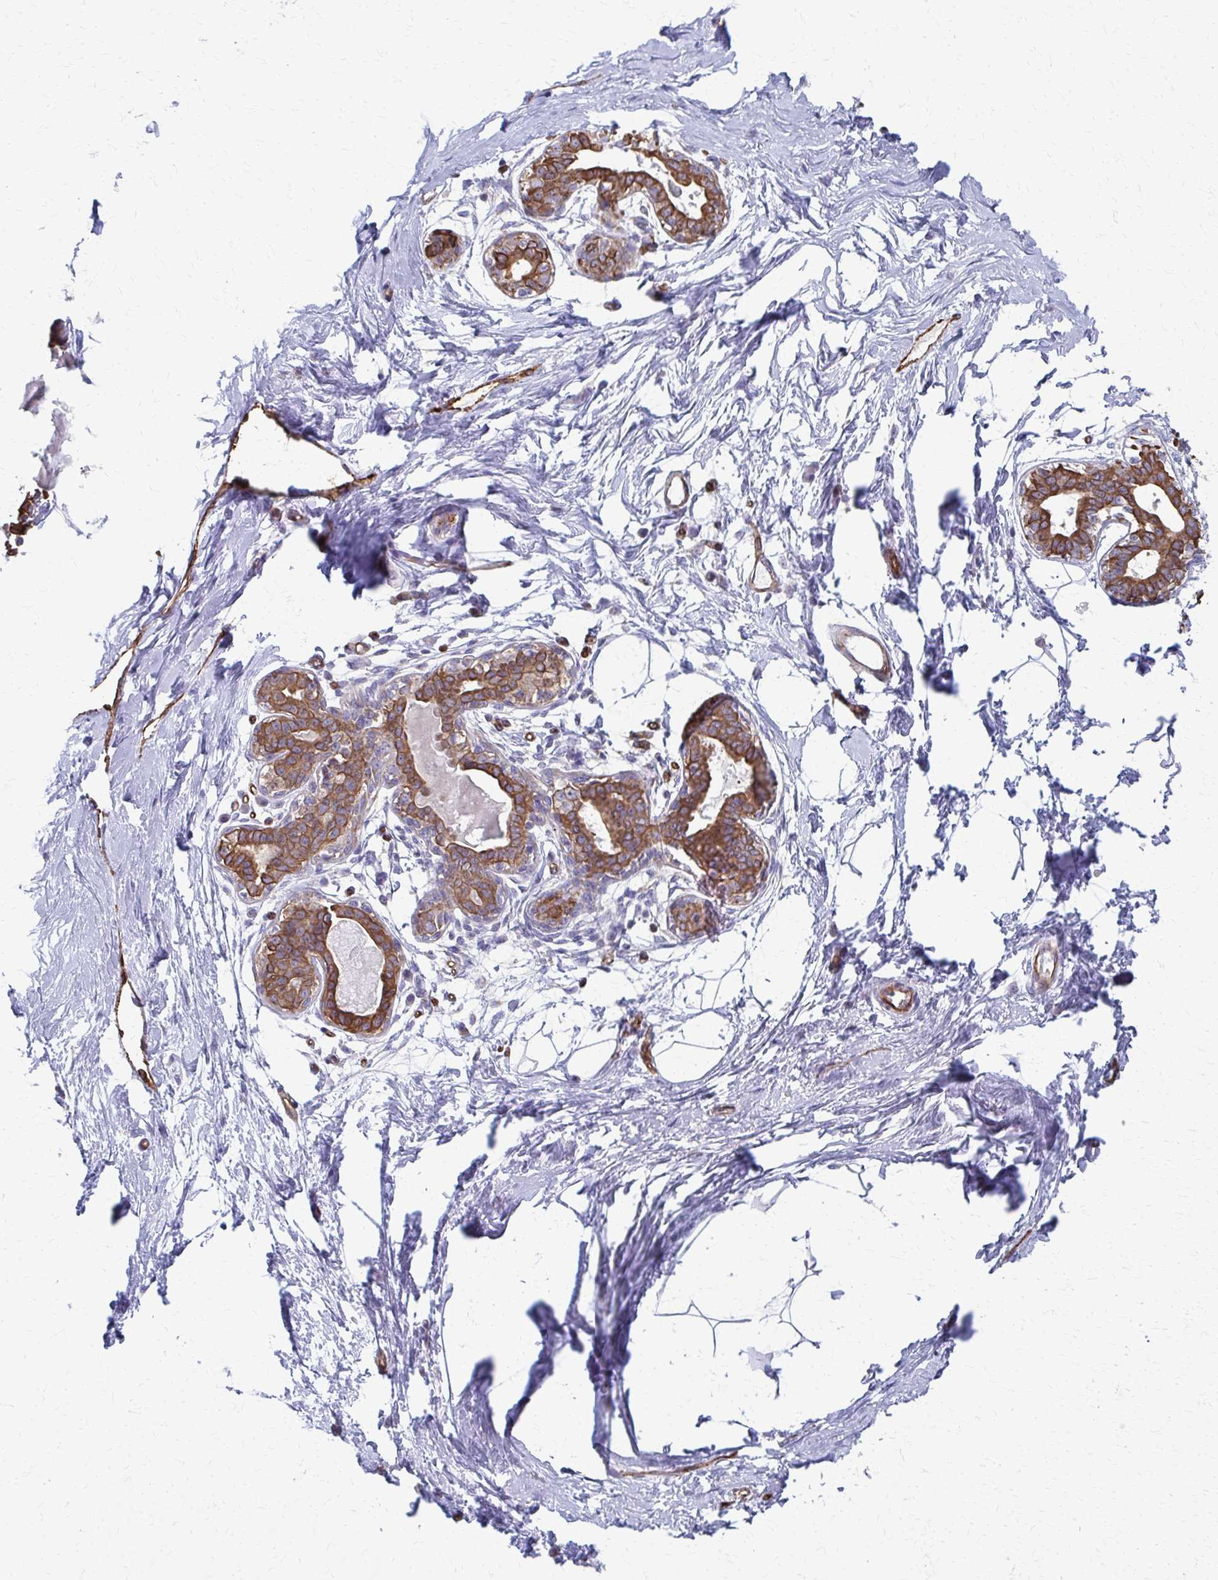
{"staining": {"intensity": "negative", "quantity": "none", "location": "none"}, "tissue": "breast", "cell_type": "Adipocytes", "image_type": "normal", "snomed": [{"axis": "morphology", "description": "Normal tissue, NOS"}, {"axis": "topography", "description": "Breast"}], "caption": "DAB immunohistochemical staining of unremarkable human breast demonstrates no significant expression in adipocytes.", "gene": "FAHD1", "patient": {"sex": "female", "age": 45}}